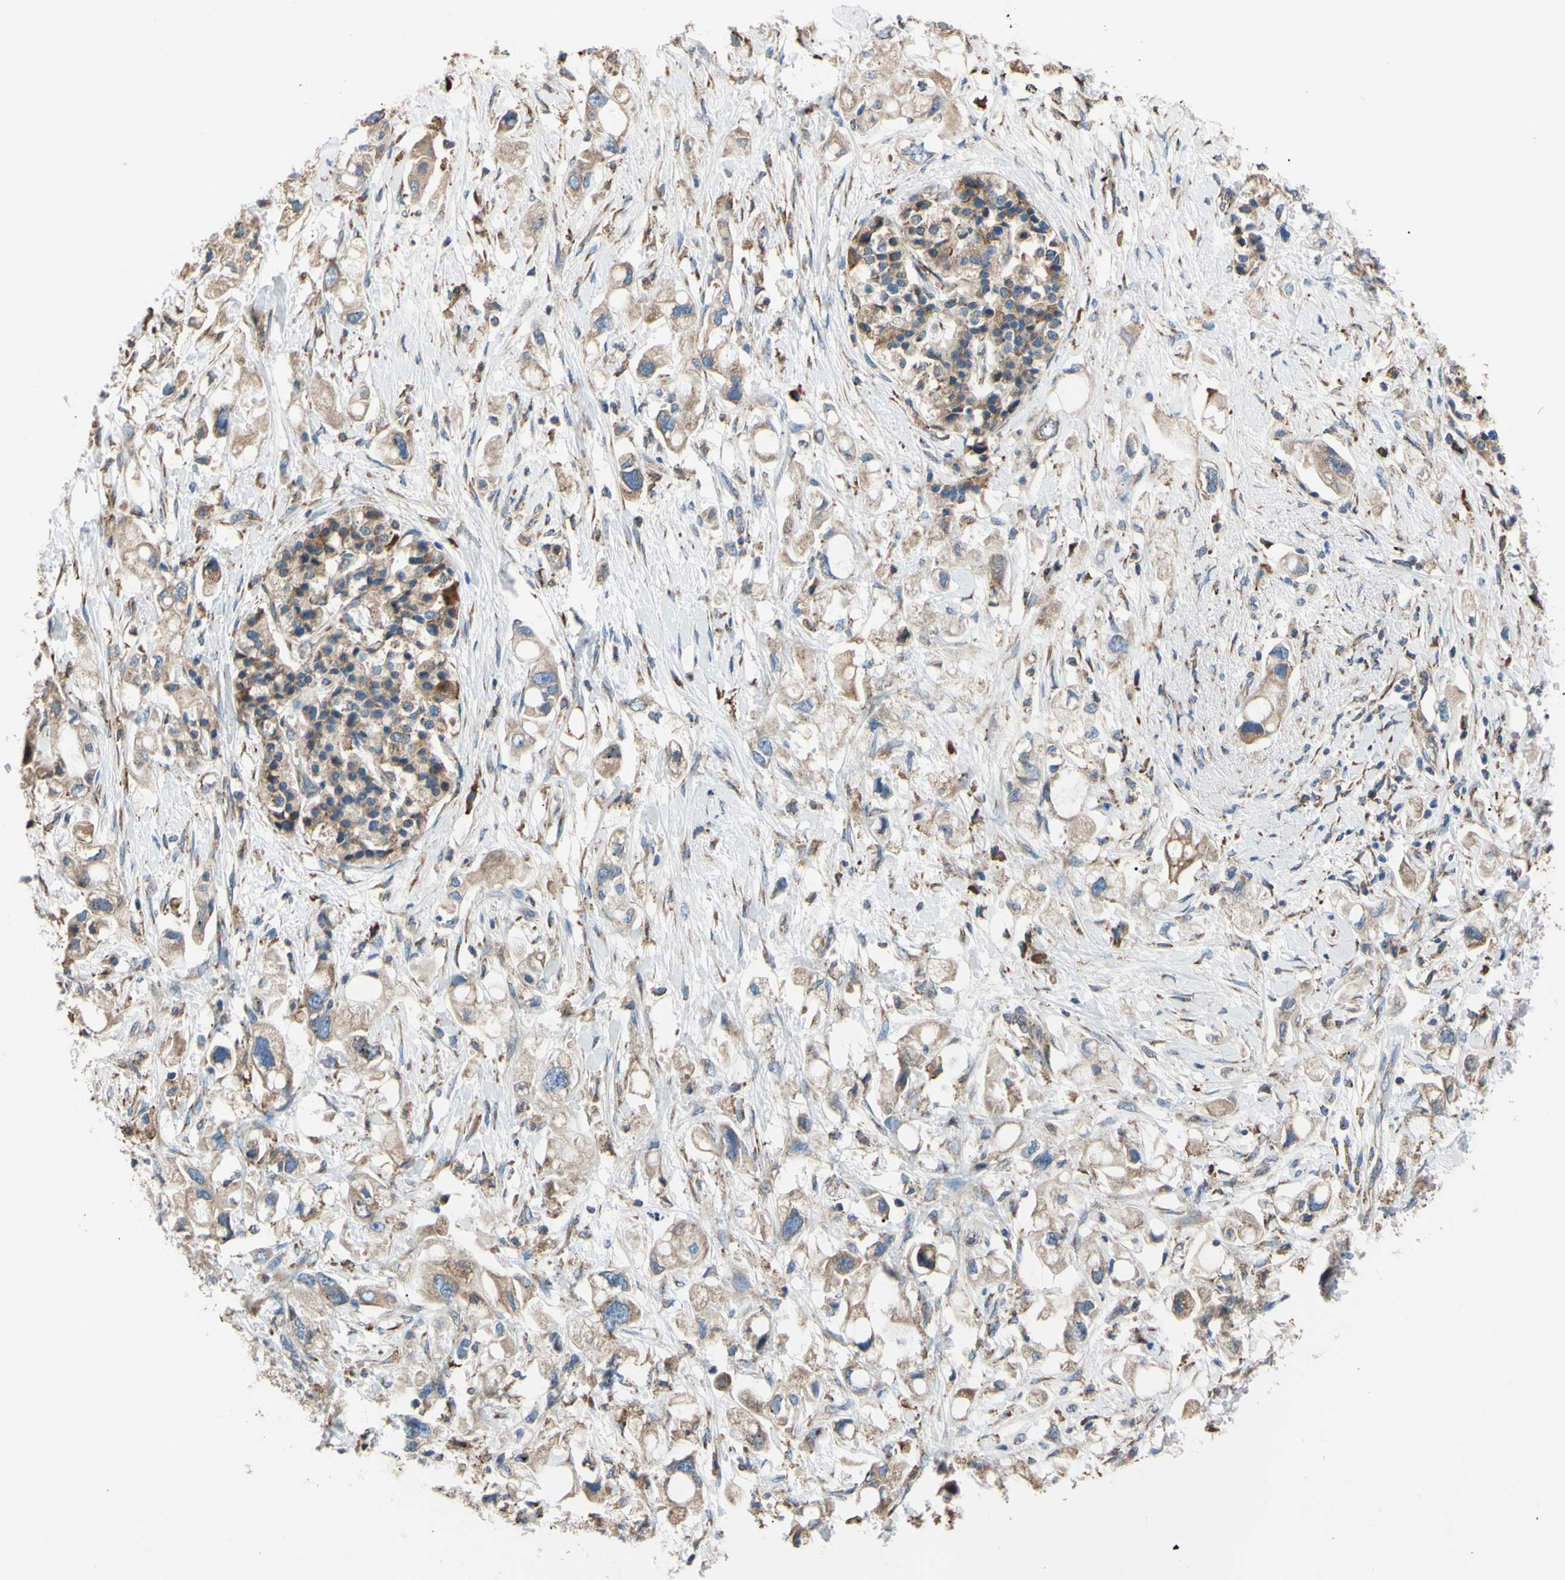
{"staining": {"intensity": "weak", "quantity": ">75%", "location": "cytoplasmic/membranous"}, "tissue": "pancreatic cancer", "cell_type": "Tumor cells", "image_type": "cancer", "snomed": [{"axis": "morphology", "description": "Adenocarcinoma, NOS"}, {"axis": "topography", "description": "Pancreas"}], "caption": "Human pancreatic cancer stained with a protein marker demonstrates weak staining in tumor cells.", "gene": "BMF", "patient": {"sex": "female", "age": 56}}